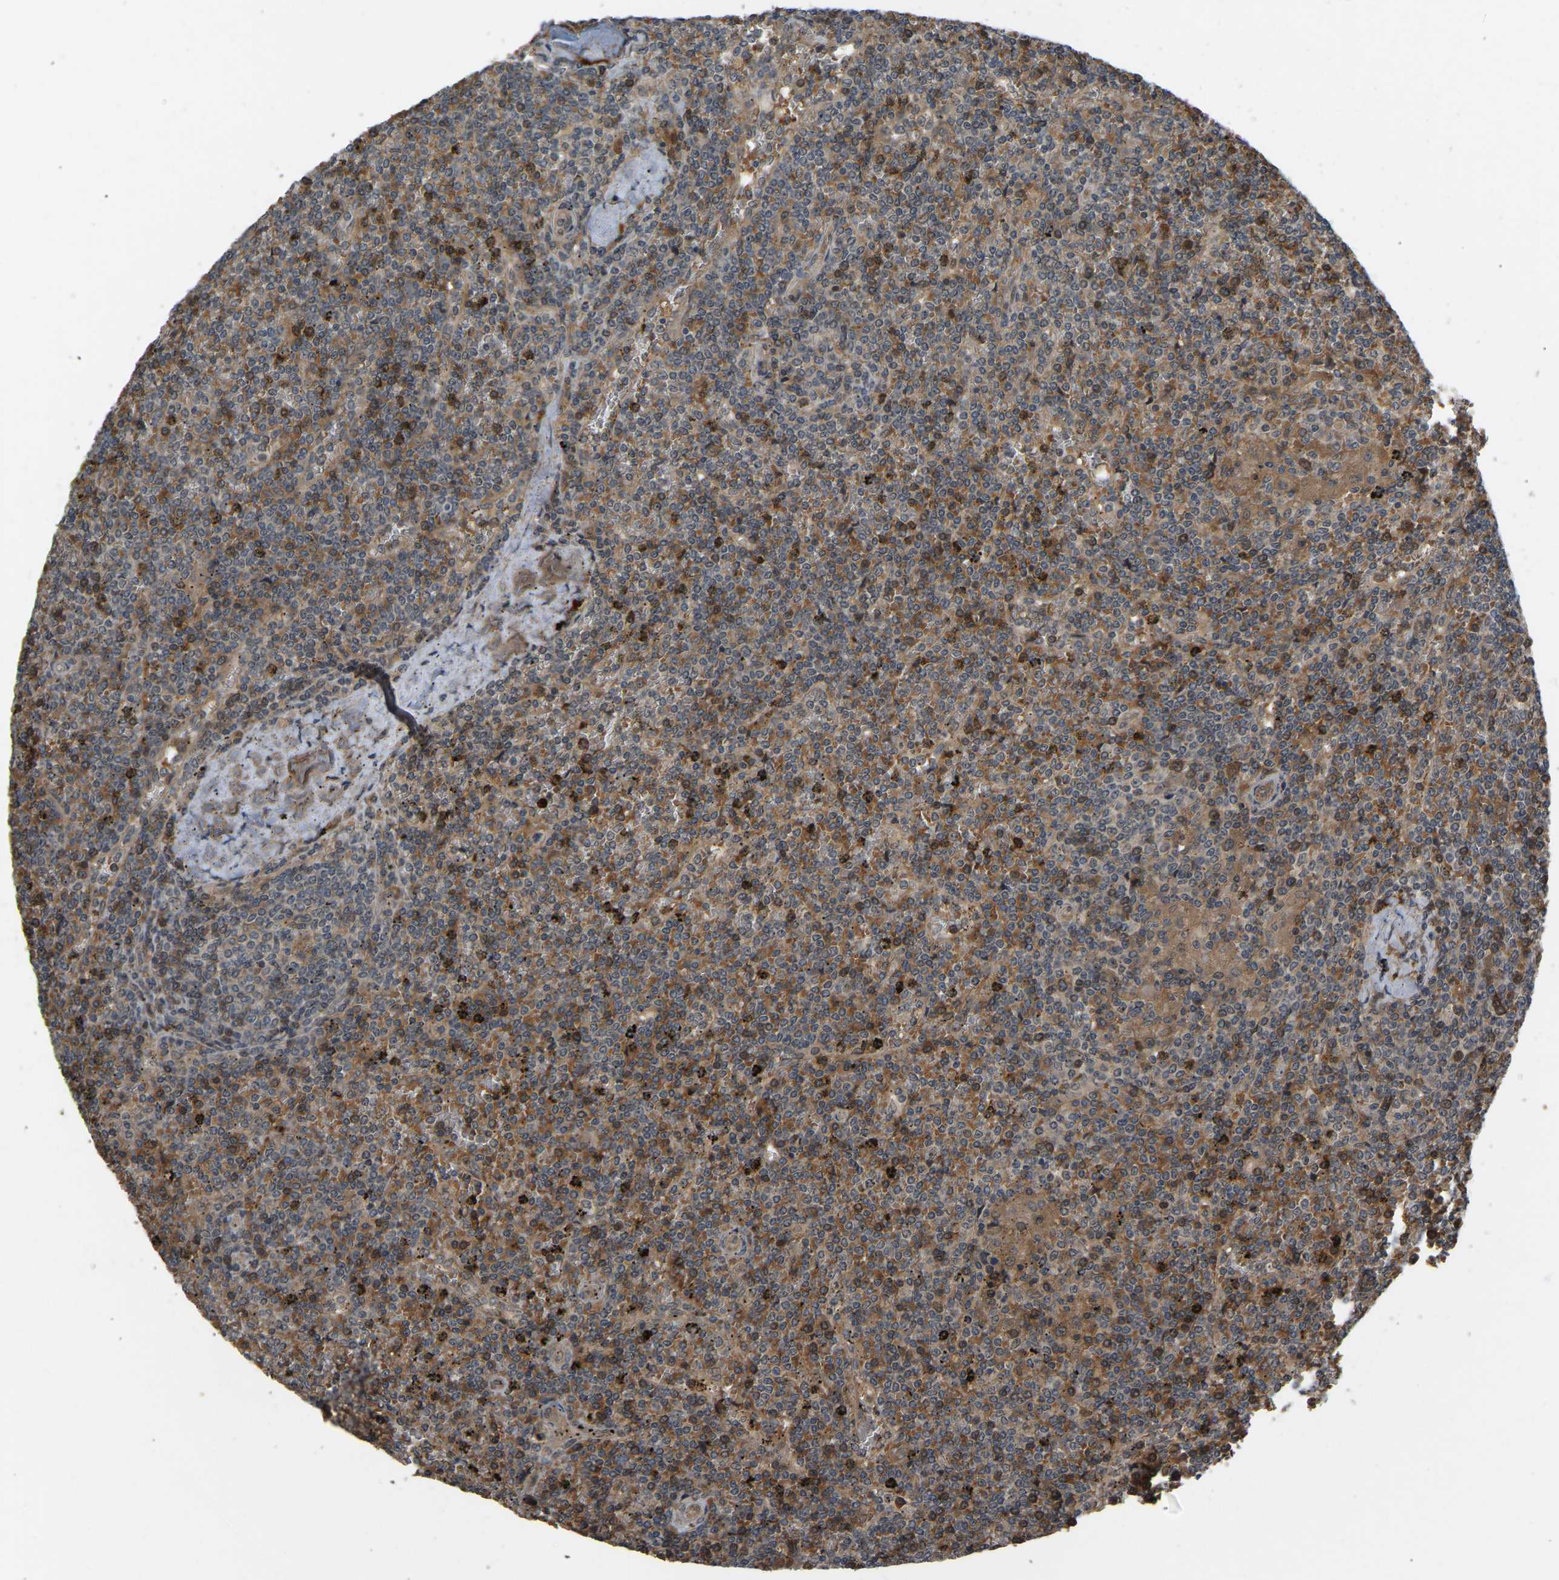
{"staining": {"intensity": "moderate", "quantity": ">75%", "location": "cytoplasmic/membranous"}, "tissue": "lymphoma", "cell_type": "Tumor cells", "image_type": "cancer", "snomed": [{"axis": "morphology", "description": "Malignant lymphoma, non-Hodgkin's type, Low grade"}, {"axis": "topography", "description": "Spleen"}], "caption": "Lymphoma stained with a protein marker shows moderate staining in tumor cells.", "gene": "LIMK2", "patient": {"sex": "female", "age": 19}}